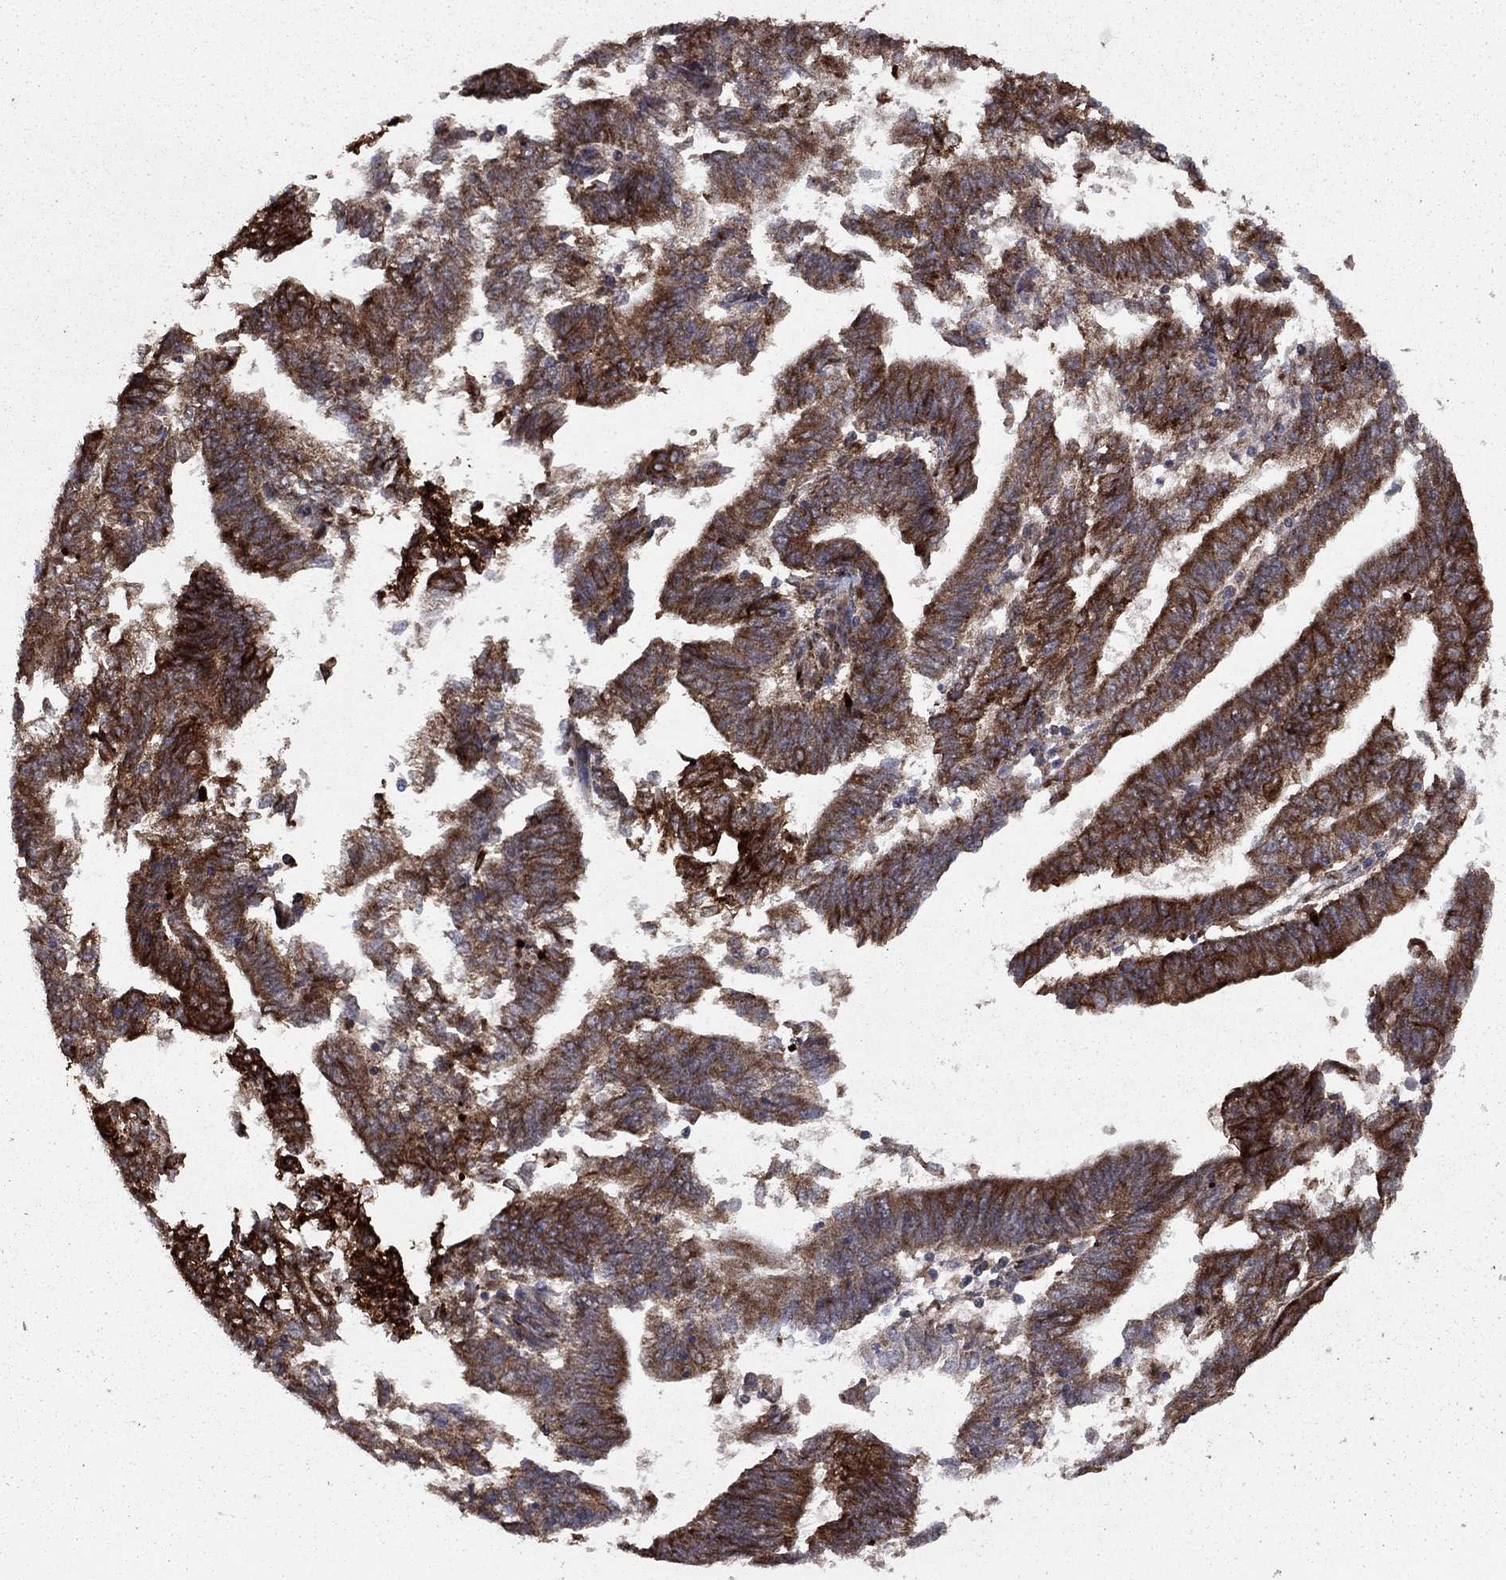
{"staining": {"intensity": "strong", "quantity": ">75%", "location": "cytoplasmic/membranous"}, "tissue": "endometrial cancer", "cell_type": "Tumor cells", "image_type": "cancer", "snomed": [{"axis": "morphology", "description": "Adenocarcinoma, NOS"}, {"axis": "topography", "description": "Endometrium"}], "caption": "Endometrial cancer (adenocarcinoma) tissue demonstrates strong cytoplasmic/membranous positivity in about >75% of tumor cells", "gene": "COL18A1", "patient": {"sex": "female", "age": 82}}